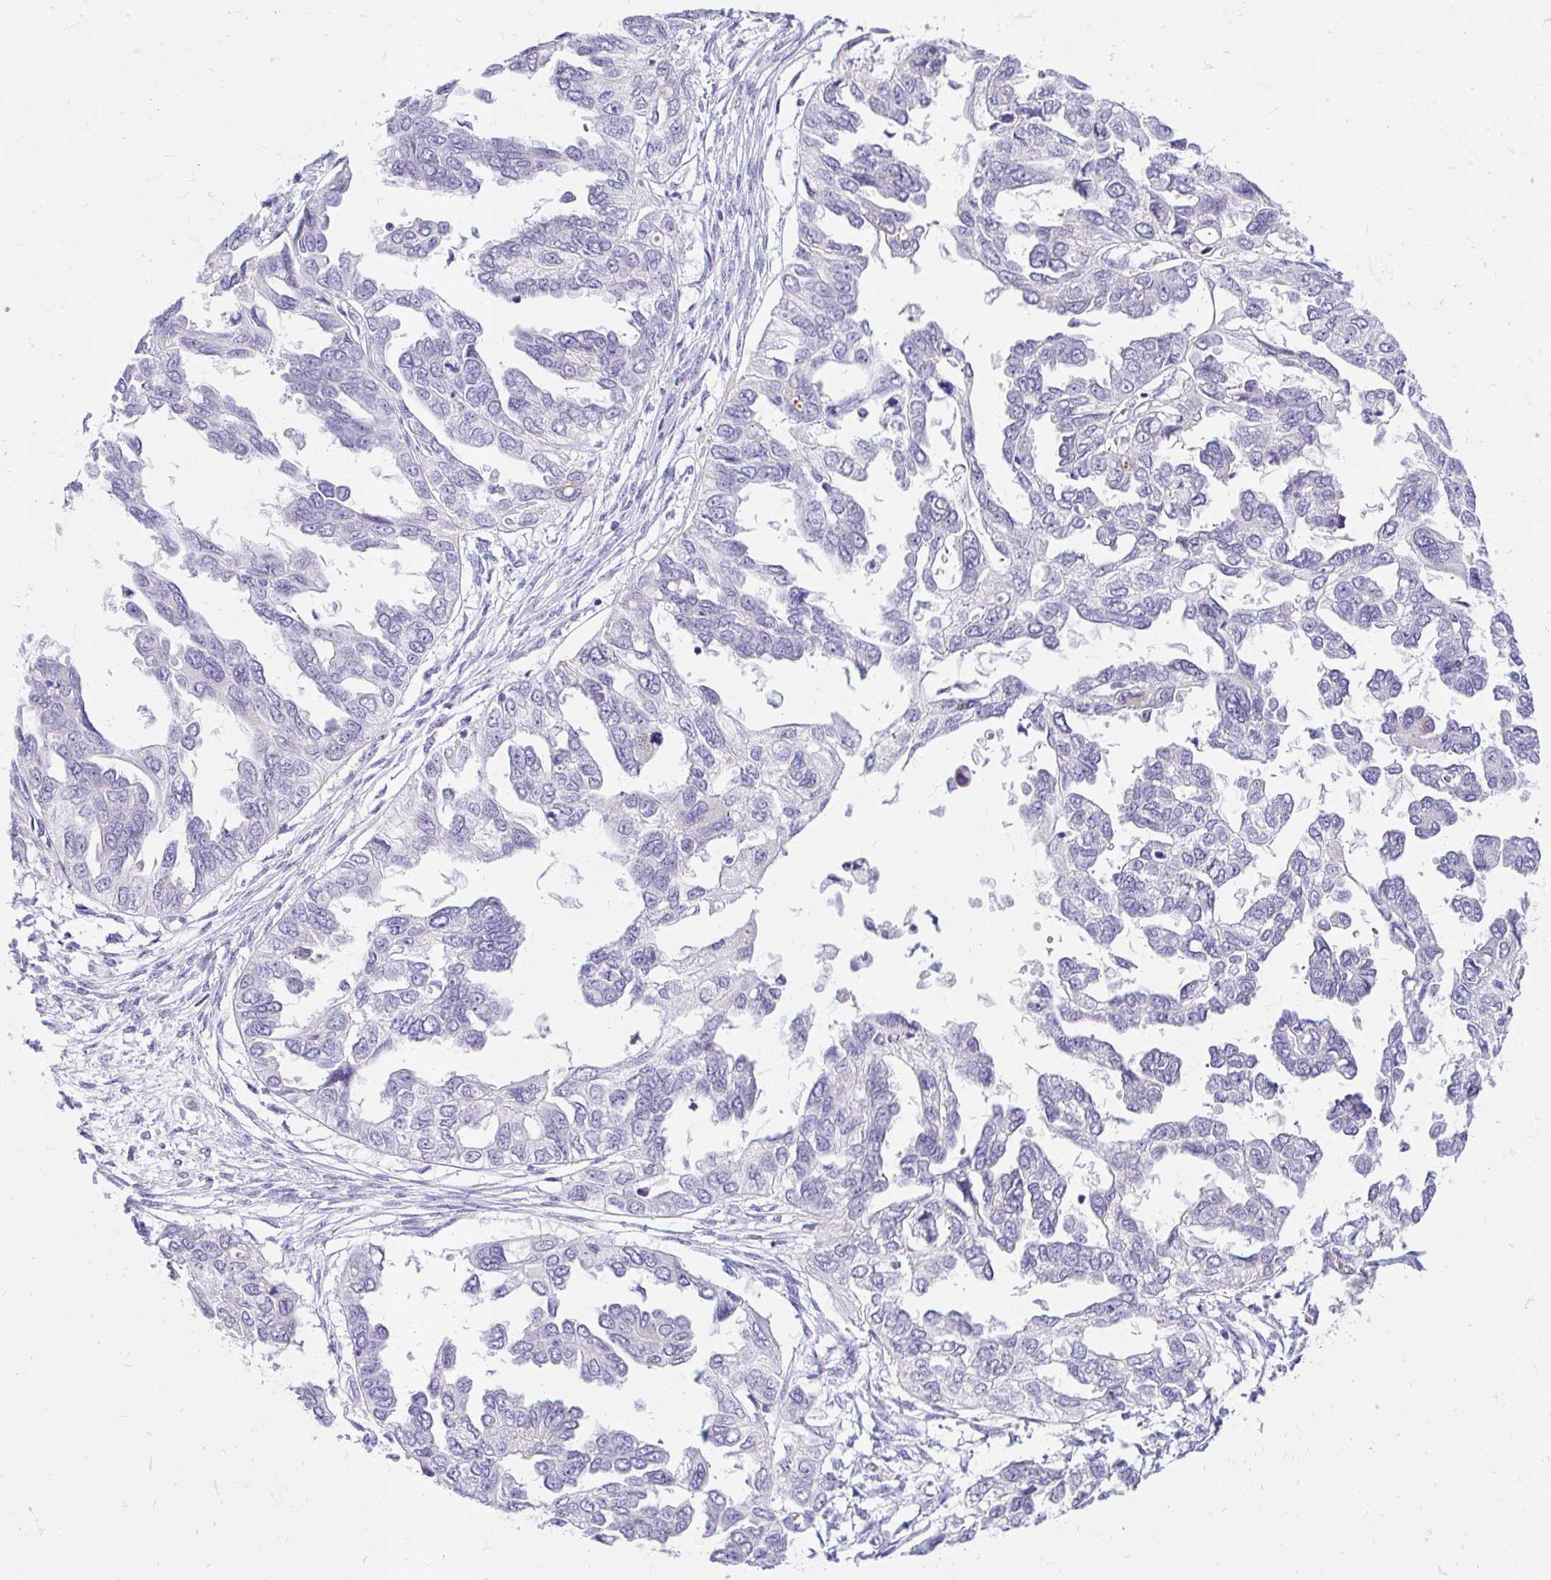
{"staining": {"intensity": "negative", "quantity": "none", "location": "none"}, "tissue": "ovarian cancer", "cell_type": "Tumor cells", "image_type": "cancer", "snomed": [{"axis": "morphology", "description": "Cystadenocarcinoma, serous, NOS"}, {"axis": "topography", "description": "Ovary"}], "caption": "Human ovarian cancer stained for a protein using IHC demonstrates no positivity in tumor cells.", "gene": "FATE1", "patient": {"sex": "female", "age": 53}}